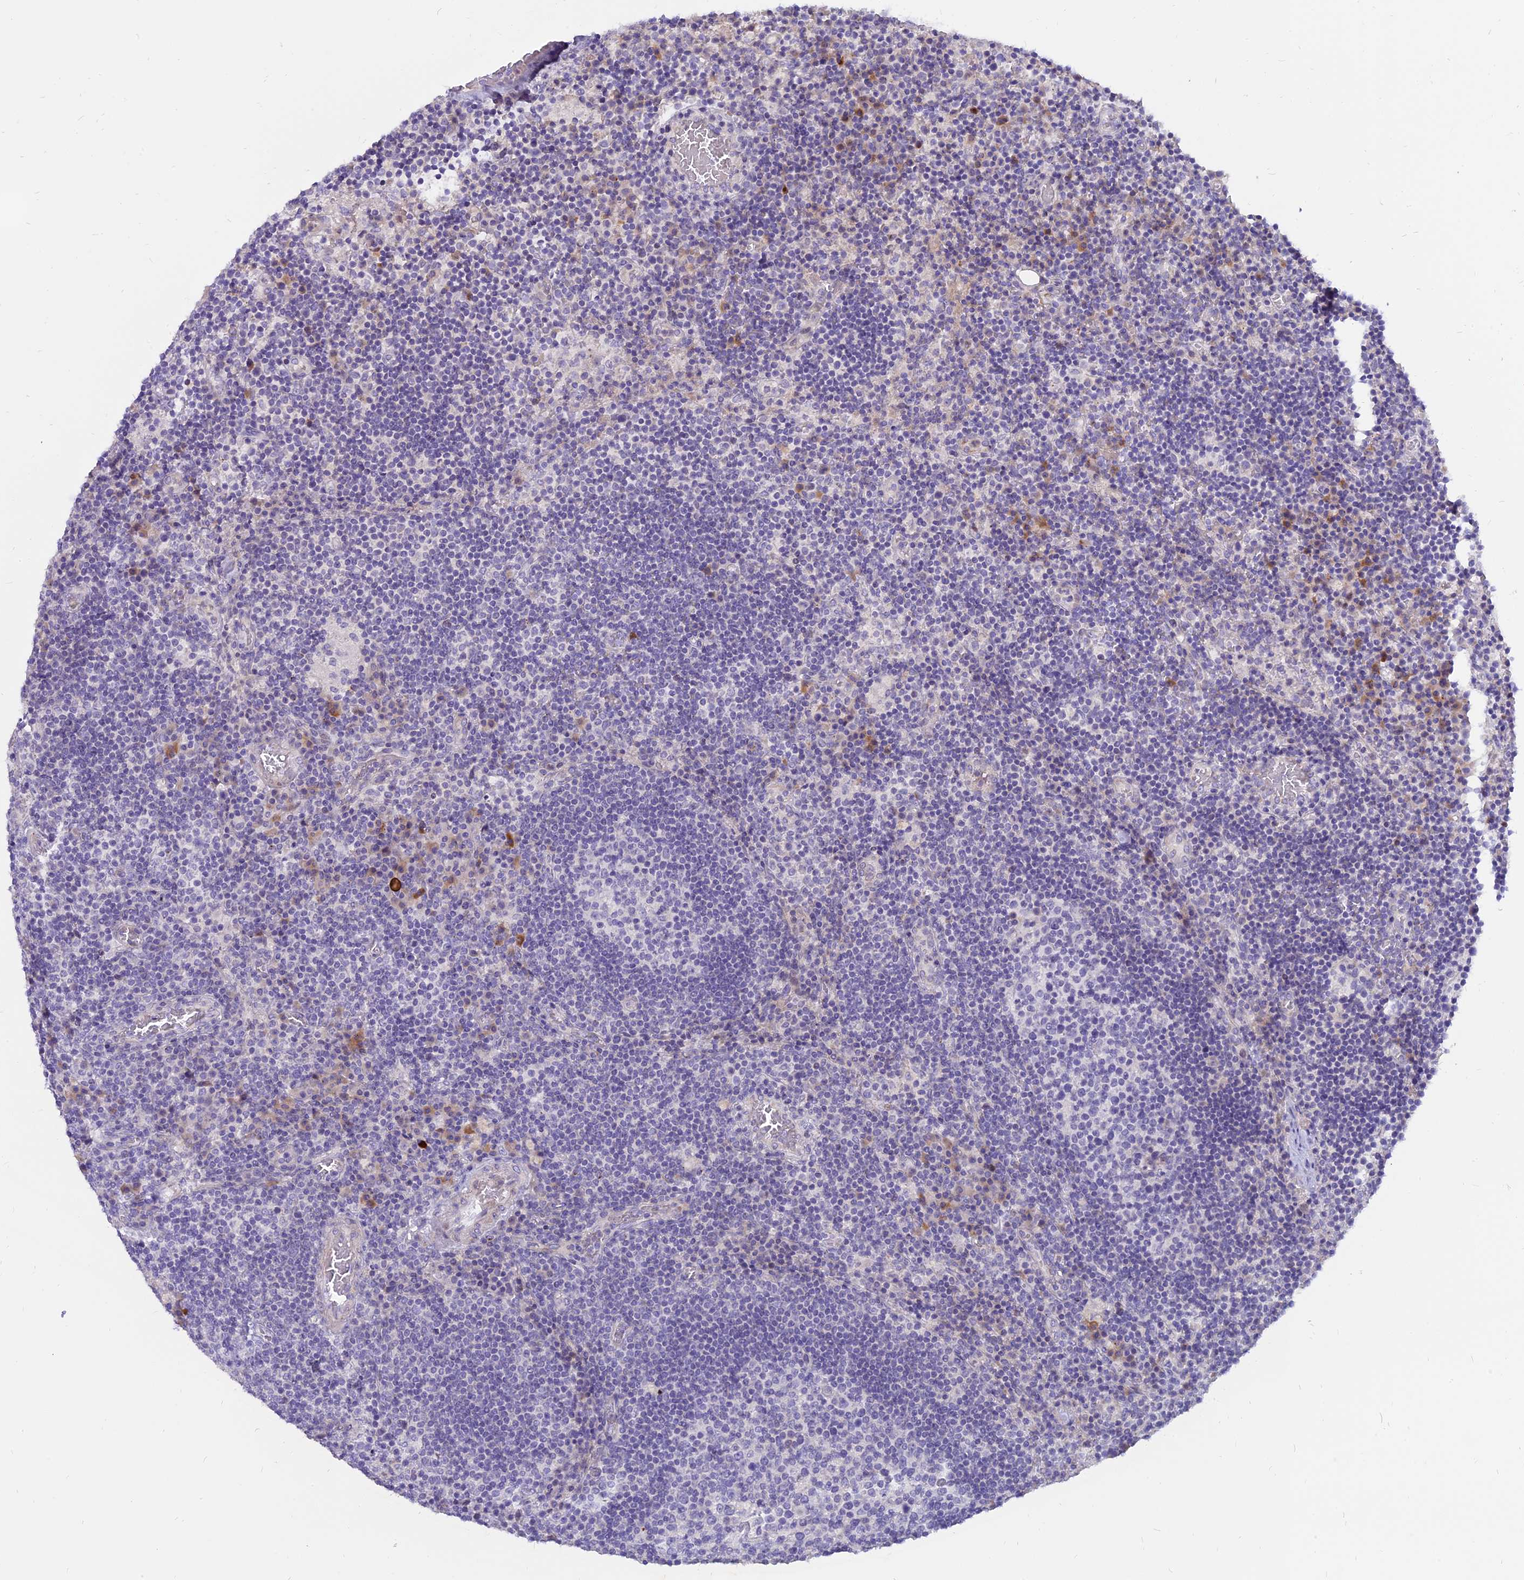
{"staining": {"intensity": "negative", "quantity": "none", "location": "none"}, "tissue": "lymph node", "cell_type": "Germinal center cells", "image_type": "normal", "snomed": [{"axis": "morphology", "description": "Normal tissue, NOS"}, {"axis": "topography", "description": "Lymph node"}], "caption": "High magnification brightfield microscopy of unremarkable lymph node stained with DAB (brown) and counterstained with hematoxylin (blue): germinal center cells show no significant staining. (DAB immunohistochemistry with hematoxylin counter stain).", "gene": "MBD3L1", "patient": {"sex": "male", "age": 58}}